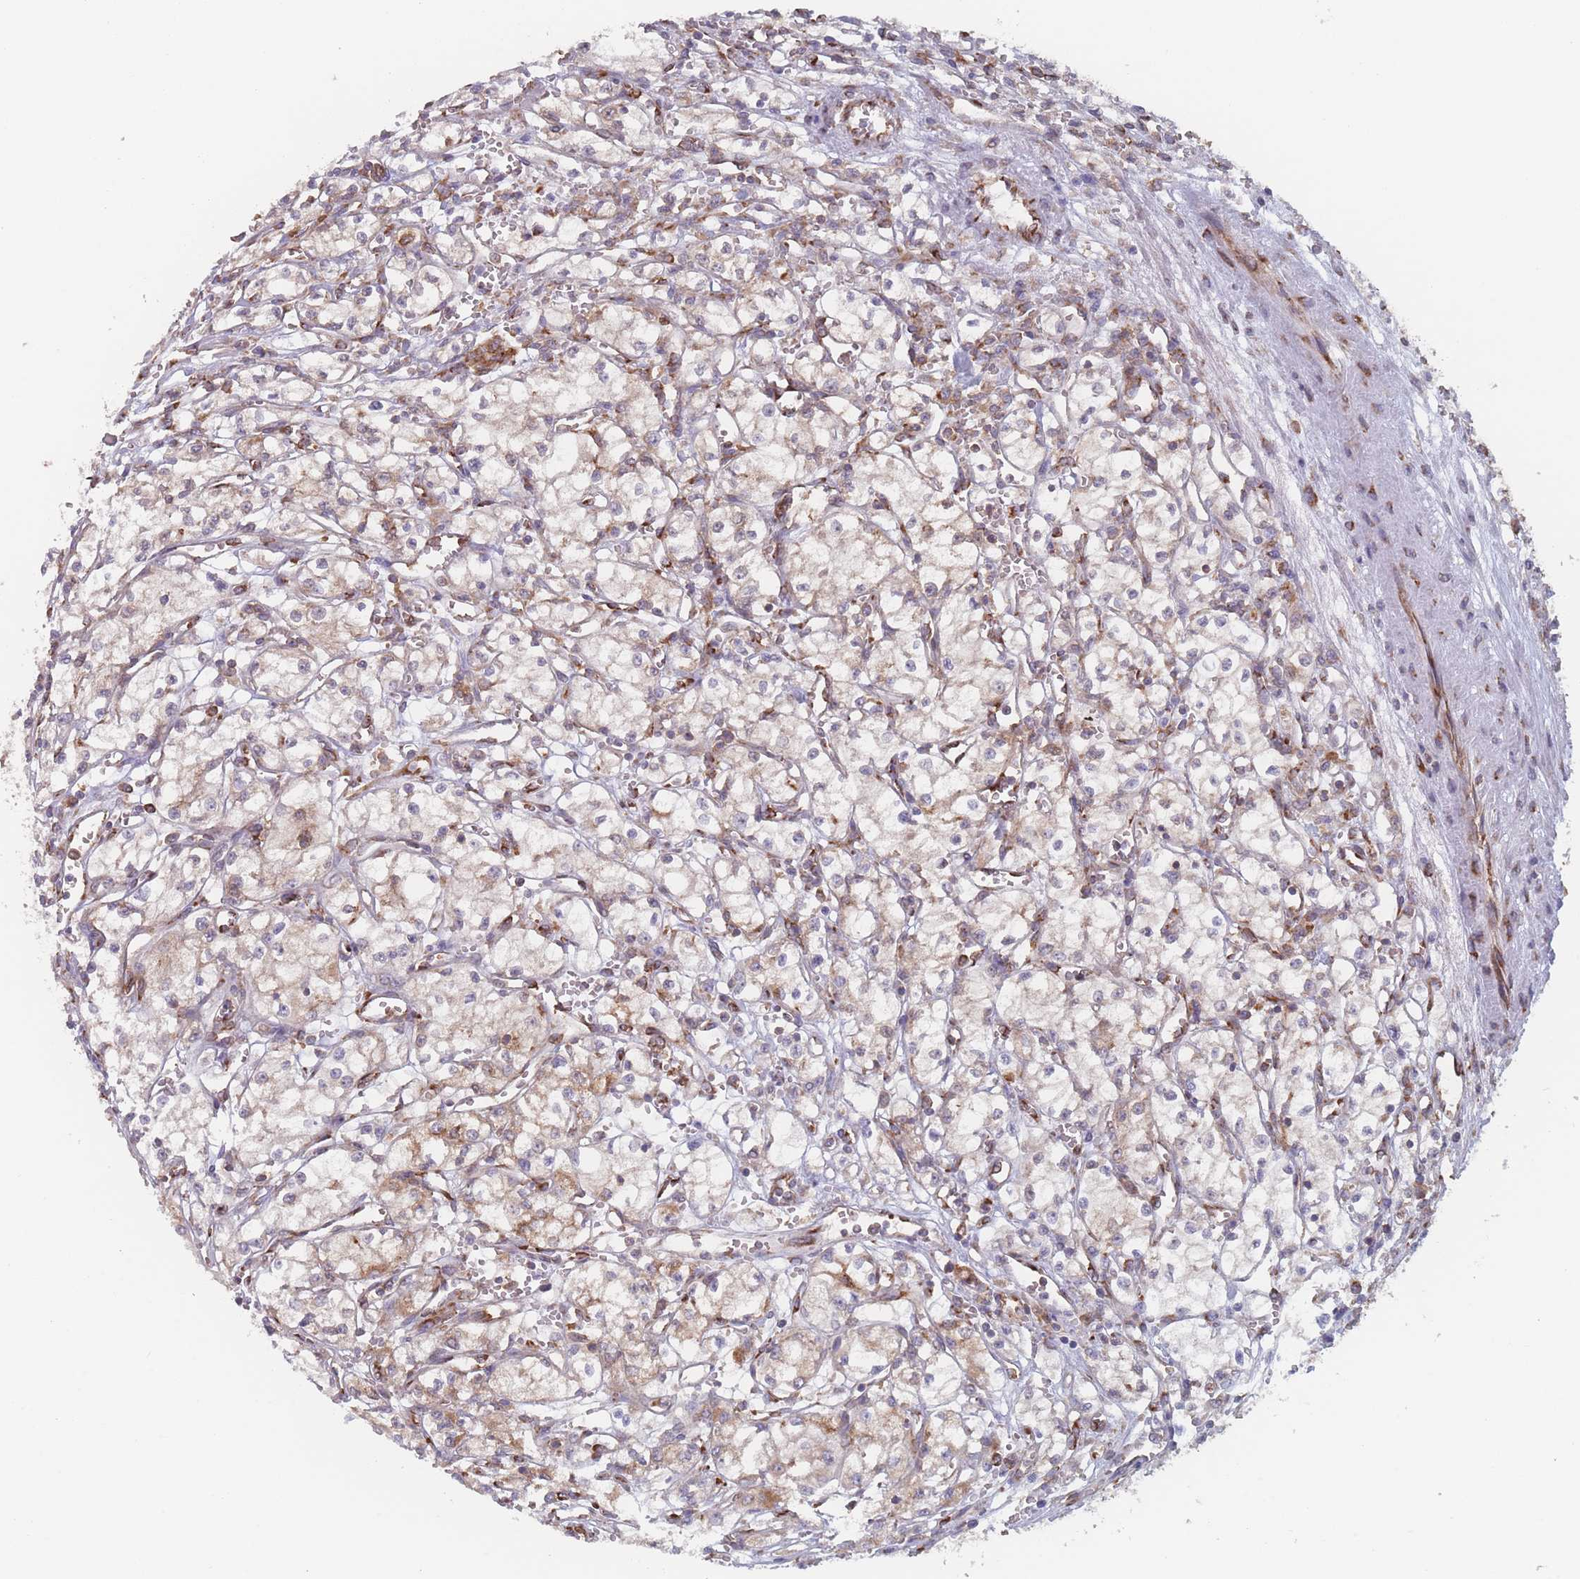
{"staining": {"intensity": "weak", "quantity": "25%-75%", "location": "cytoplasmic/membranous"}, "tissue": "renal cancer", "cell_type": "Tumor cells", "image_type": "cancer", "snomed": [{"axis": "morphology", "description": "Adenocarcinoma, NOS"}, {"axis": "topography", "description": "Kidney"}], "caption": "Renal cancer tissue demonstrates weak cytoplasmic/membranous positivity in about 25%-75% of tumor cells, visualized by immunohistochemistry.", "gene": "EEF1B2", "patient": {"sex": "male", "age": 59}}